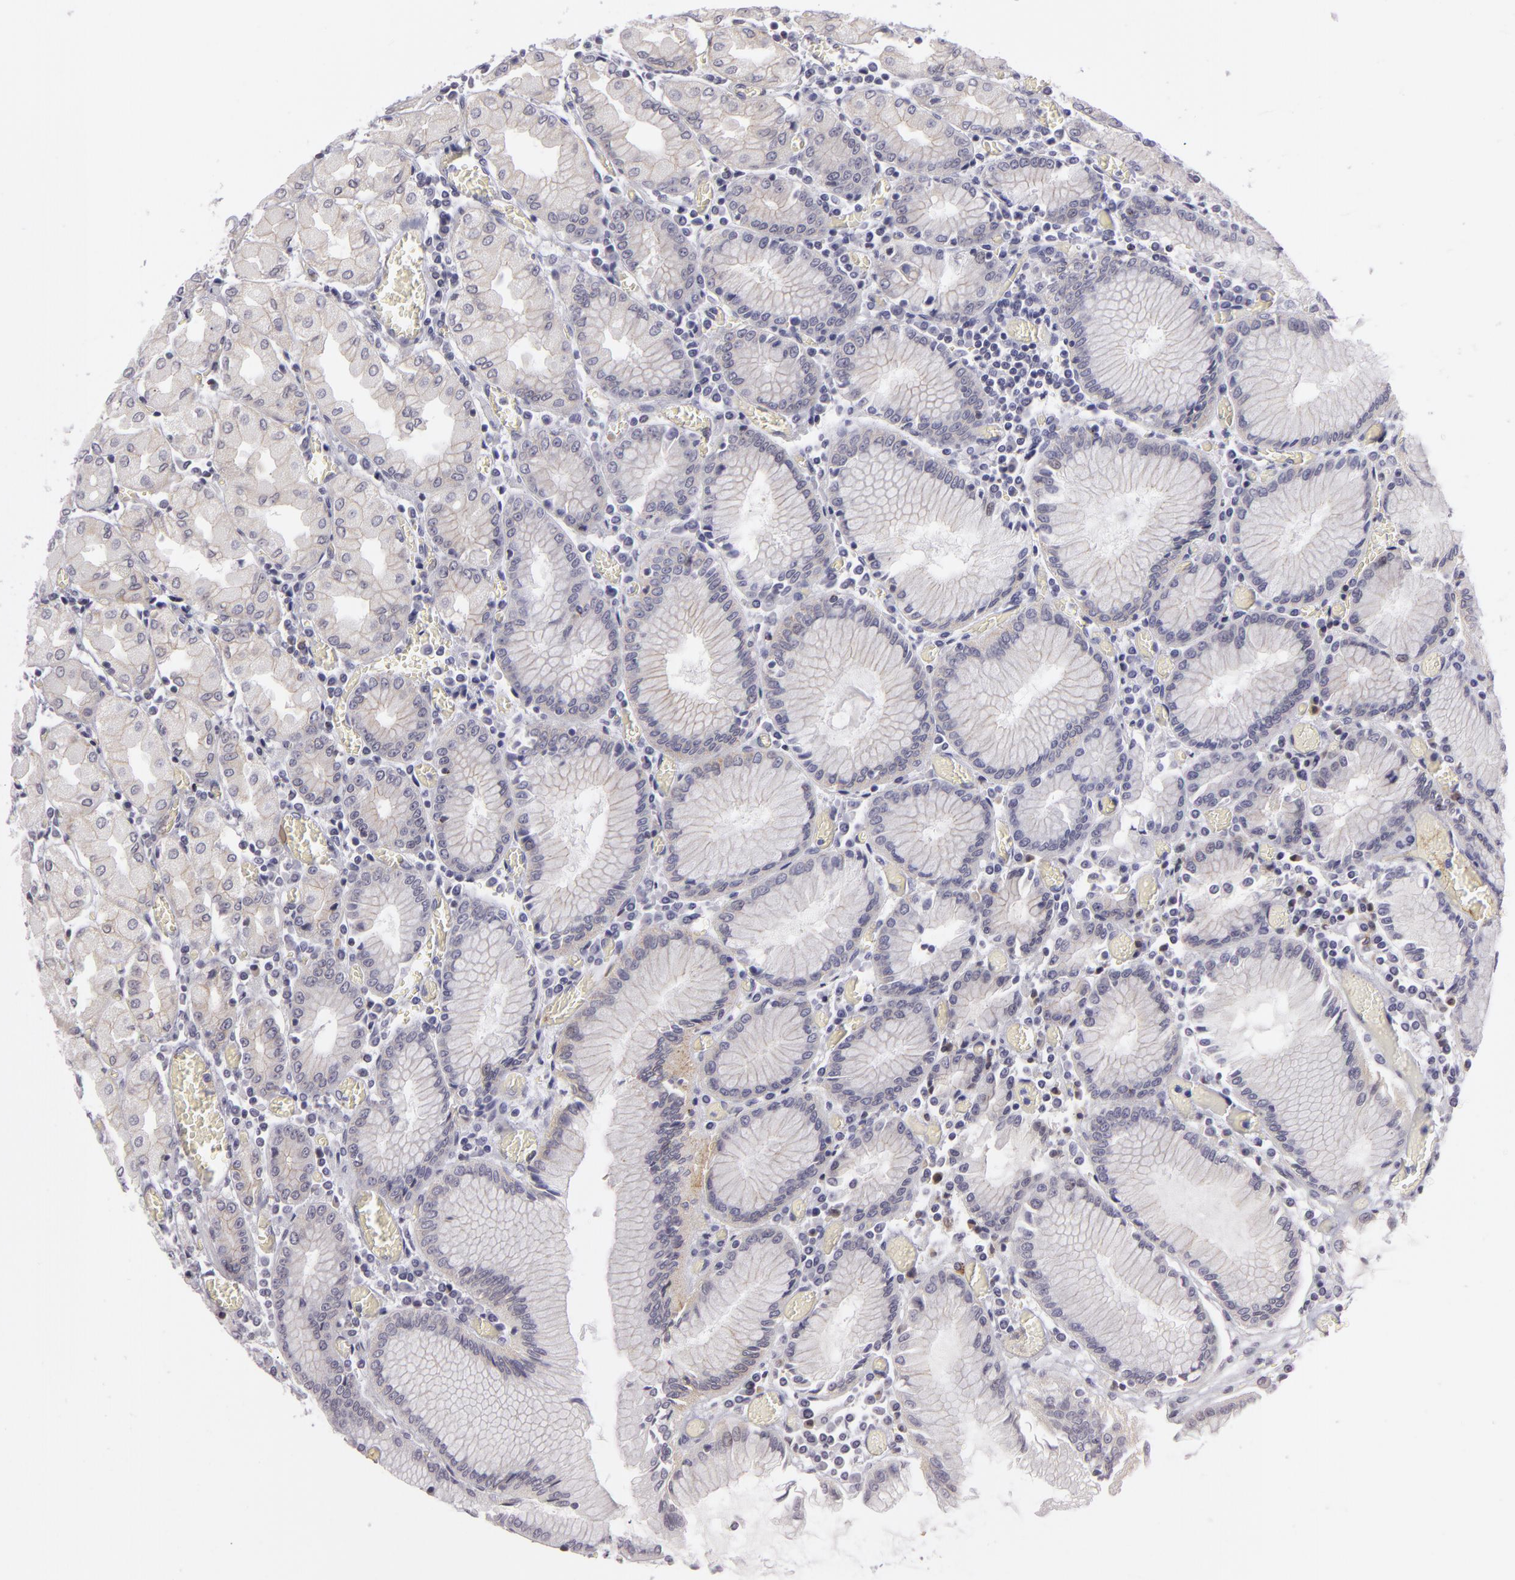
{"staining": {"intensity": "moderate", "quantity": "25%-75%", "location": "cytoplasmic/membranous"}, "tissue": "stomach", "cell_type": "Glandular cells", "image_type": "normal", "snomed": [{"axis": "morphology", "description": "Normal tissue, NOS"}, {"axis": "topography", "description": "Stomach, upper"}], "caption": "IHC (DAB) staining of benign stomach displays moderate cytoplasmic/membranous protein positivity in approximately 25%-75% of glandular cells.", "gene": "CTNNB1", "patient": {"sex": "male", "age": 78}}